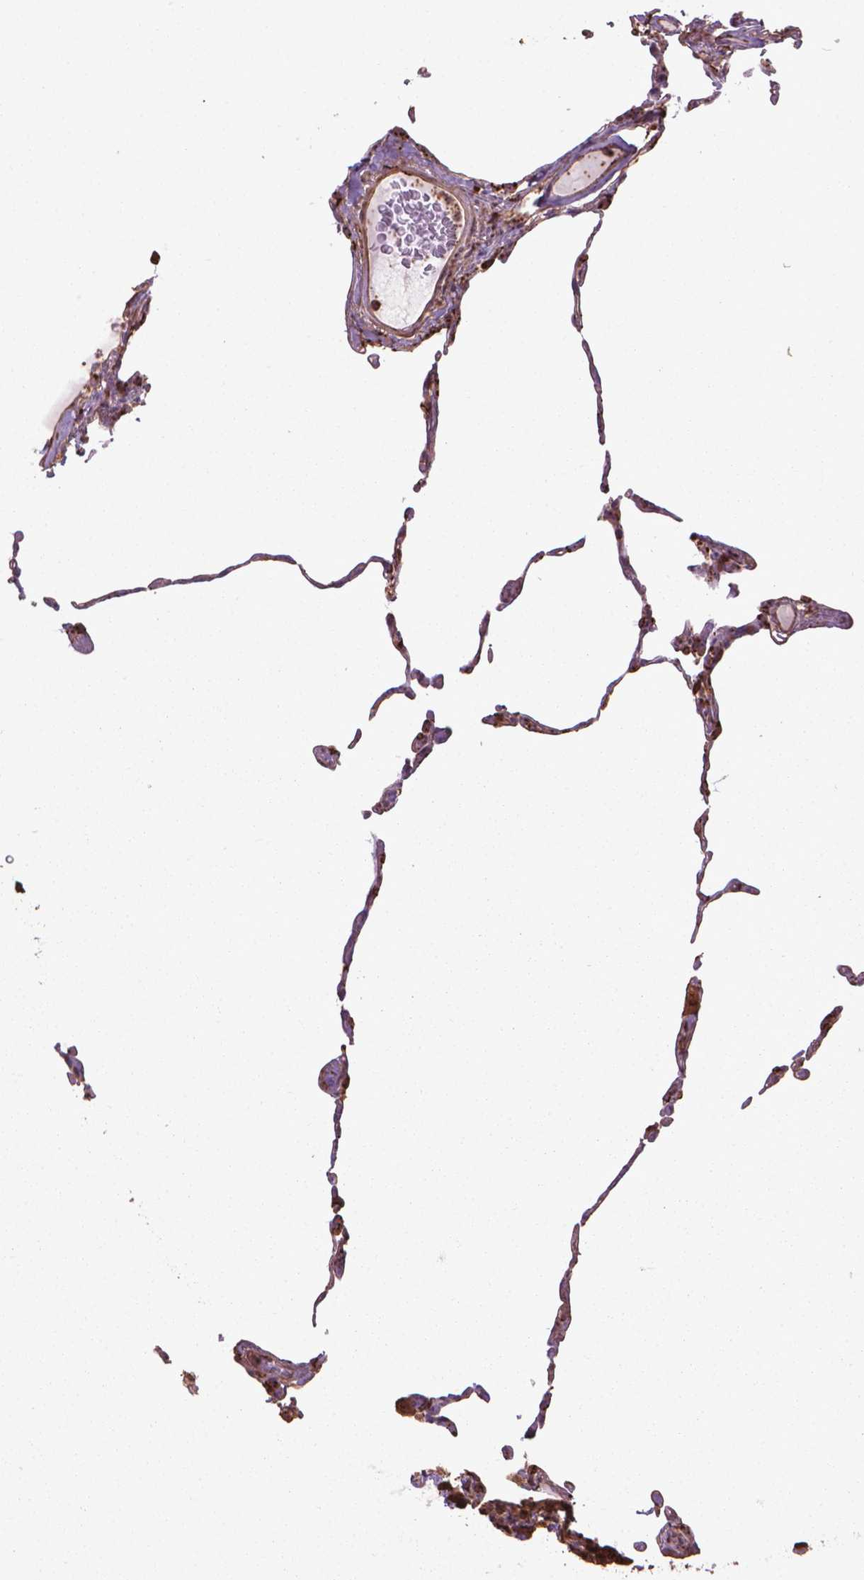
{"staining": {"intensity": "weak", "quantity": "25%-75%", "location": "cytoplasmic/membranous"}, "tissue": "lung", "cell_type": "Alveolar cells", "image_type": "normal", "snomed": [{"axis": "morphology", "description": "Normal tissue, NOS"}, {"axis": "topography", "description": "Lung"}], "caption": "Lung stained with DAB (3,3'-diaminobenzidine) IHC exhibits low levels of weak cytoplasmic/membranous staining in about 25%-75% of alveolar cells. The staining was performed using DAB (3,3'-diaminobenzidine), with brown indicating positive protein expression. Nuclei are stained blue with hematoxylin.", "gene": "GAS1", "patient": {"sex": "female", "age": 57}}